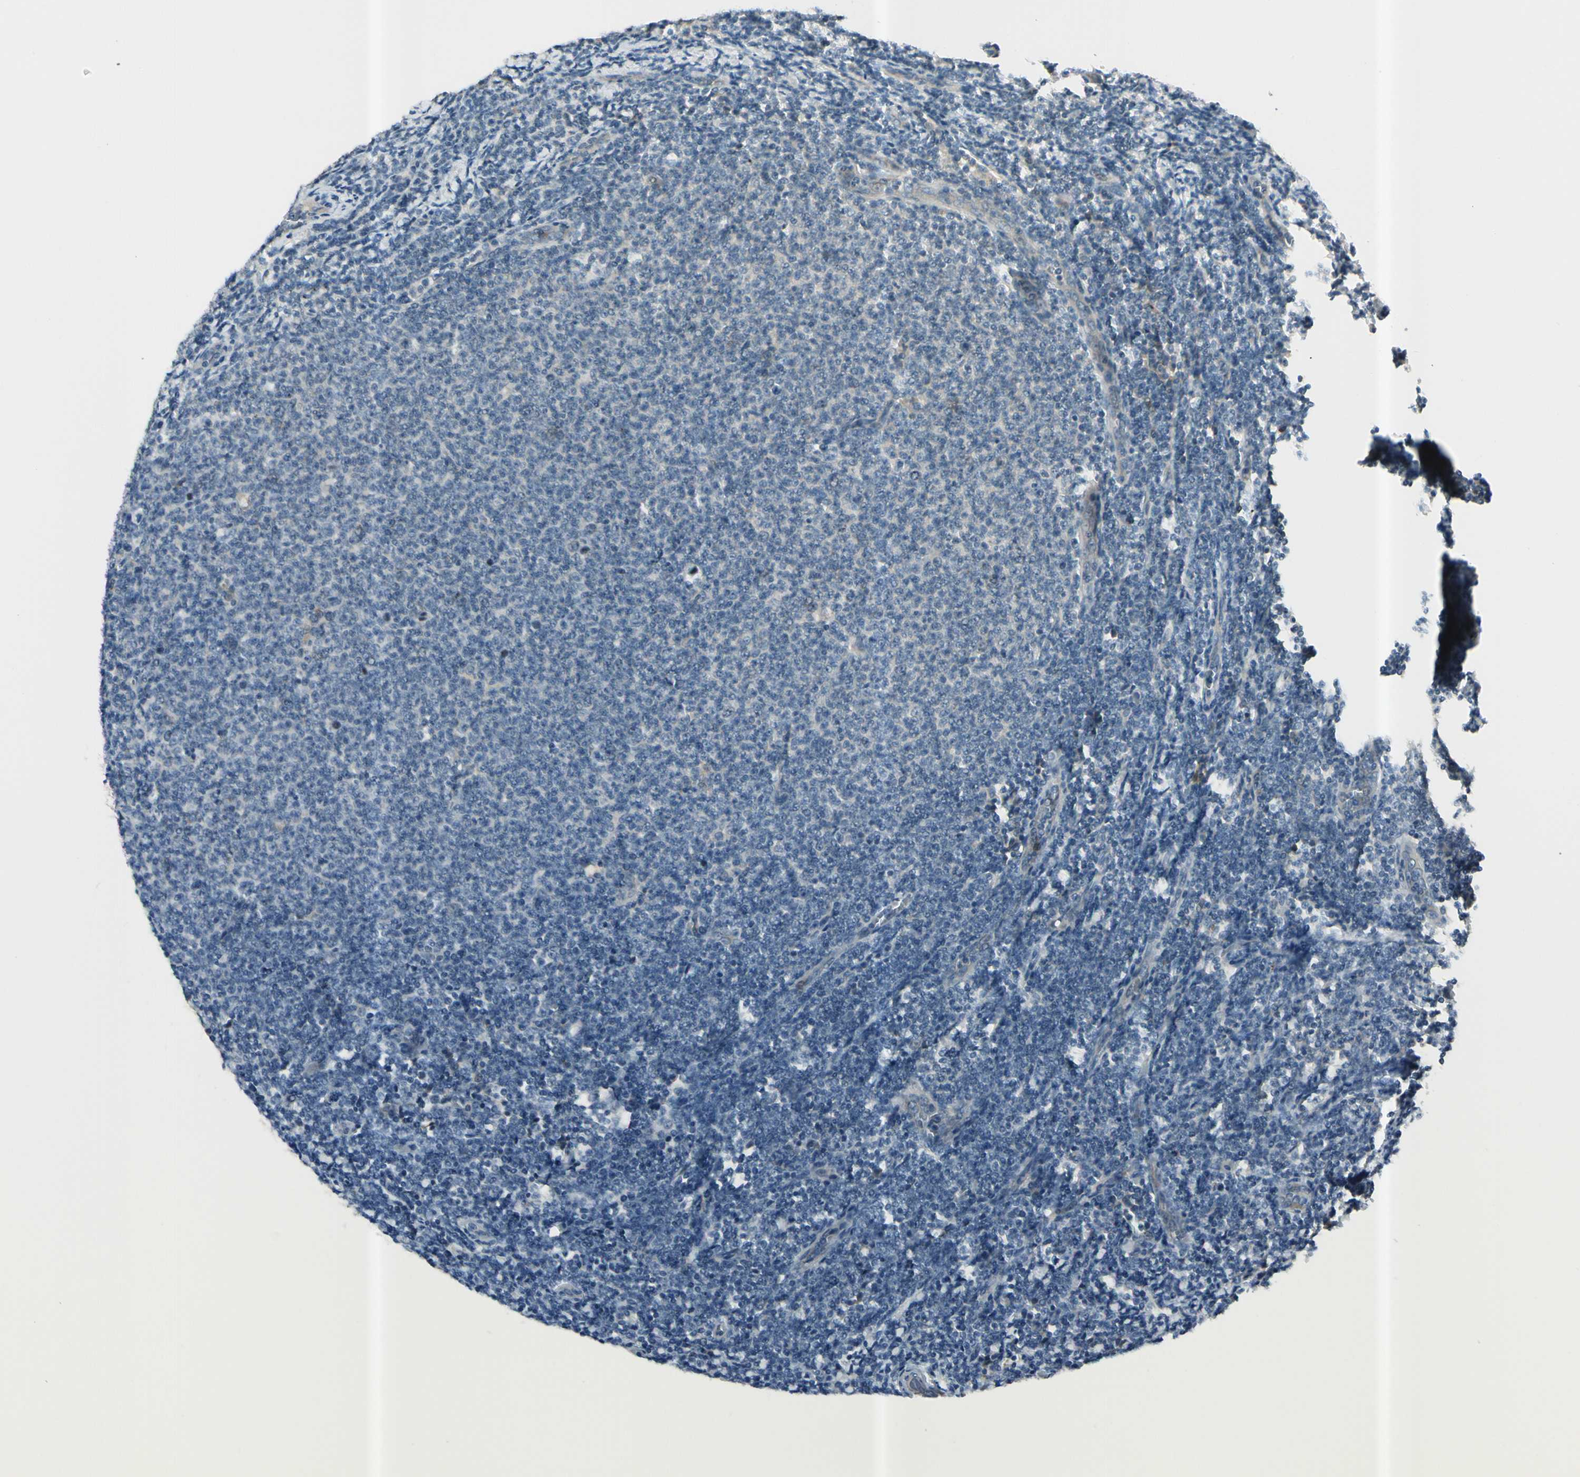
{"staining": {"intensity": "negative", "quantity": "none", "location": "none"}, "tissue": "lymphoma", "cell_type": "Tumor cells", "image_type": "cancer", "snomed": [{"axis": "morphology", "description": "Malignant lymphoma, non-Hodgkin's type, Low grade"}, {"axis": "topography", "description": "Lymph node"}], "caption": "This is an immunohistochemistry (IHC) image of malignant lymphoma, non-Hodgkin's type (low-grade). There is no positivity in tumor cells.", "gene": "ICAM5", "patient": {"sex": "male", "age": 66}}